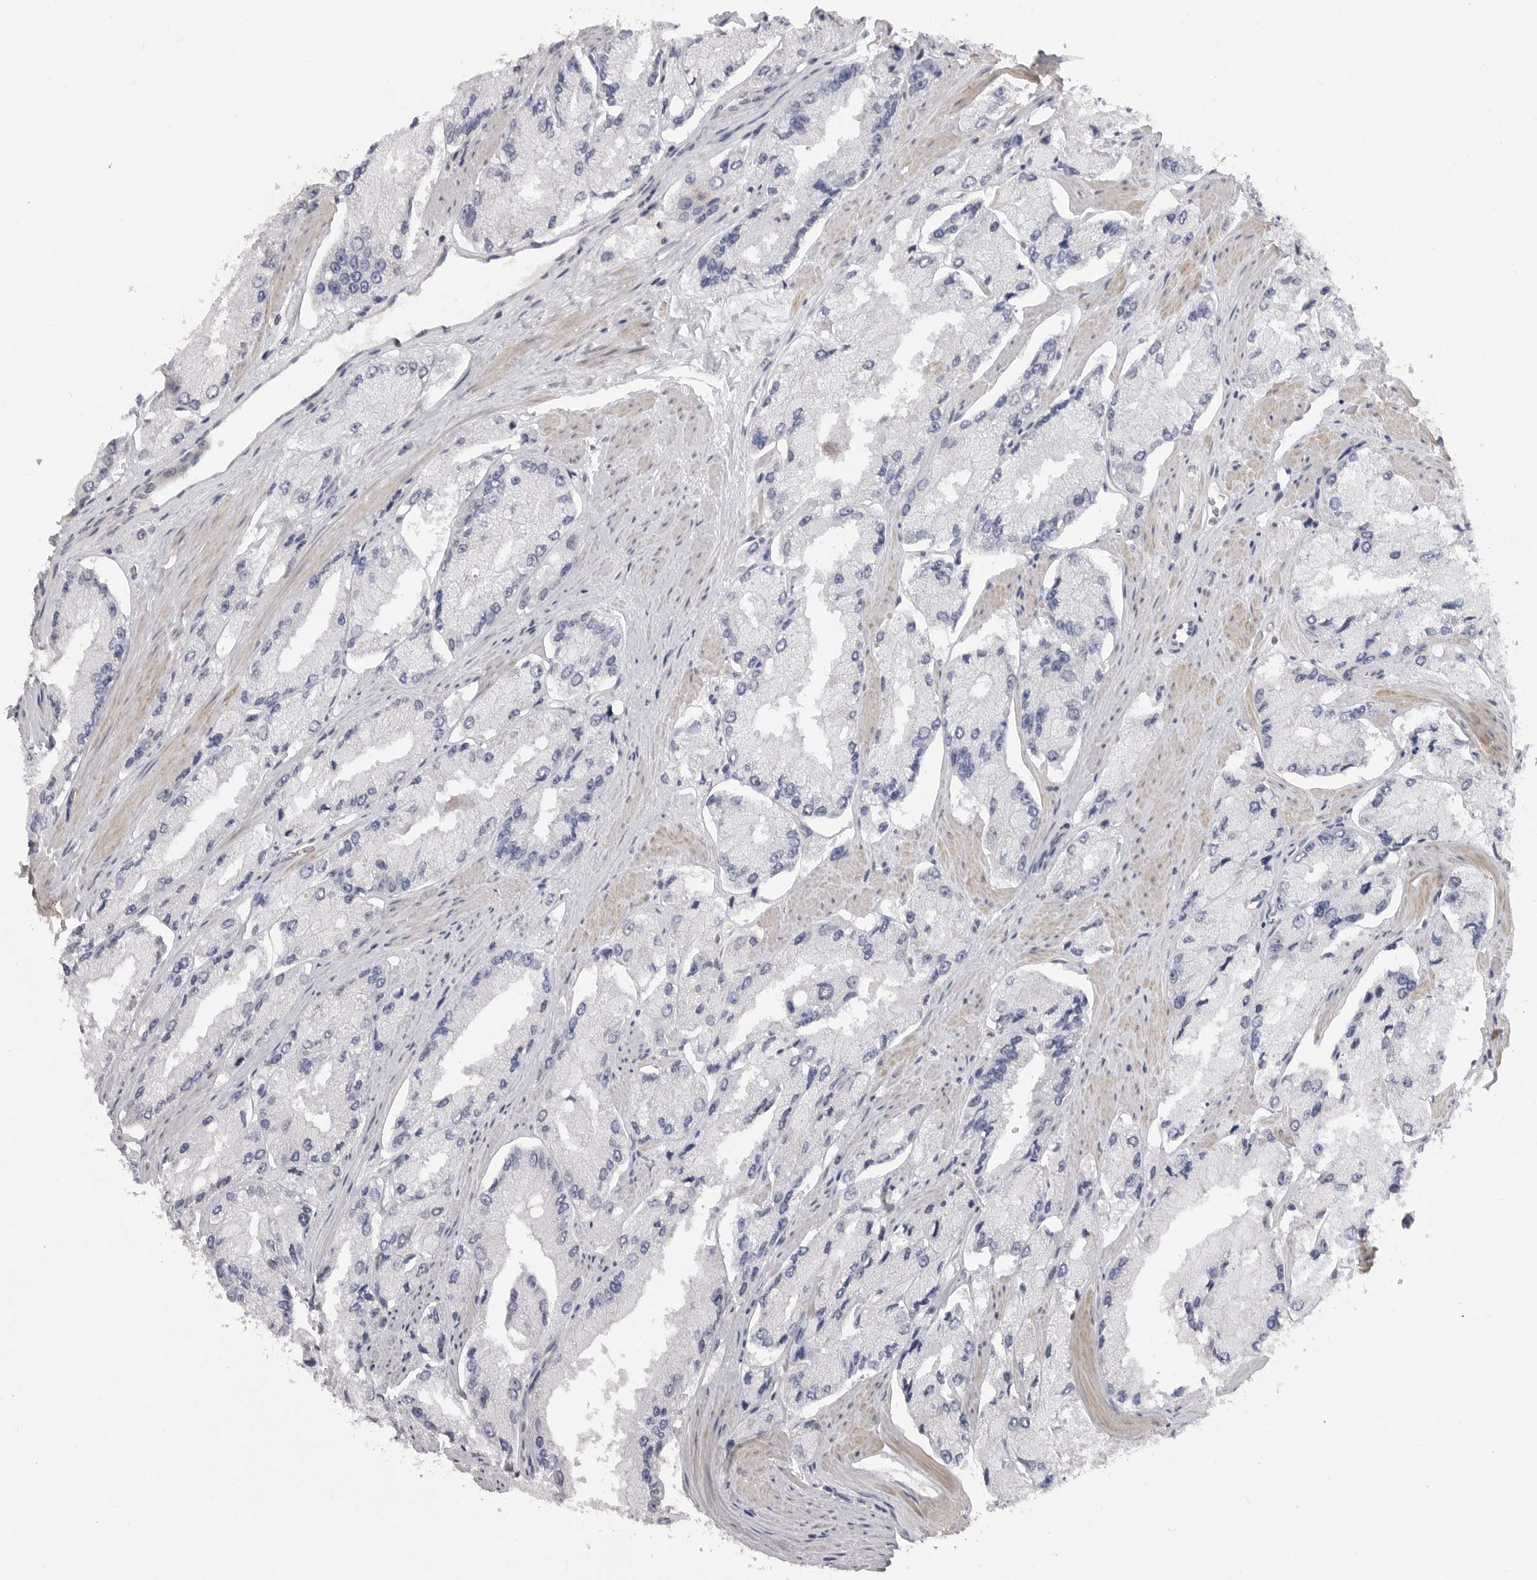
{"staining": {"intensity": "negative", "quantity": "none", "location": "none"}, "tissue": "prostate cancer", "cell_type": "Tumor cells", "image_type": "cancer", "snomed": [{"axis": "morphology", "description": "Adenocarcinoma, High grade"}, {"axis": "topography", "description": "Prostate"}], "caption": "Protein analysis of prostate adenocarcinoma (high-grade) reveals no significant positivity in tumor cells.", "gene": "PLEKHF1", "patient": {"sex": "male", "age": 58}}